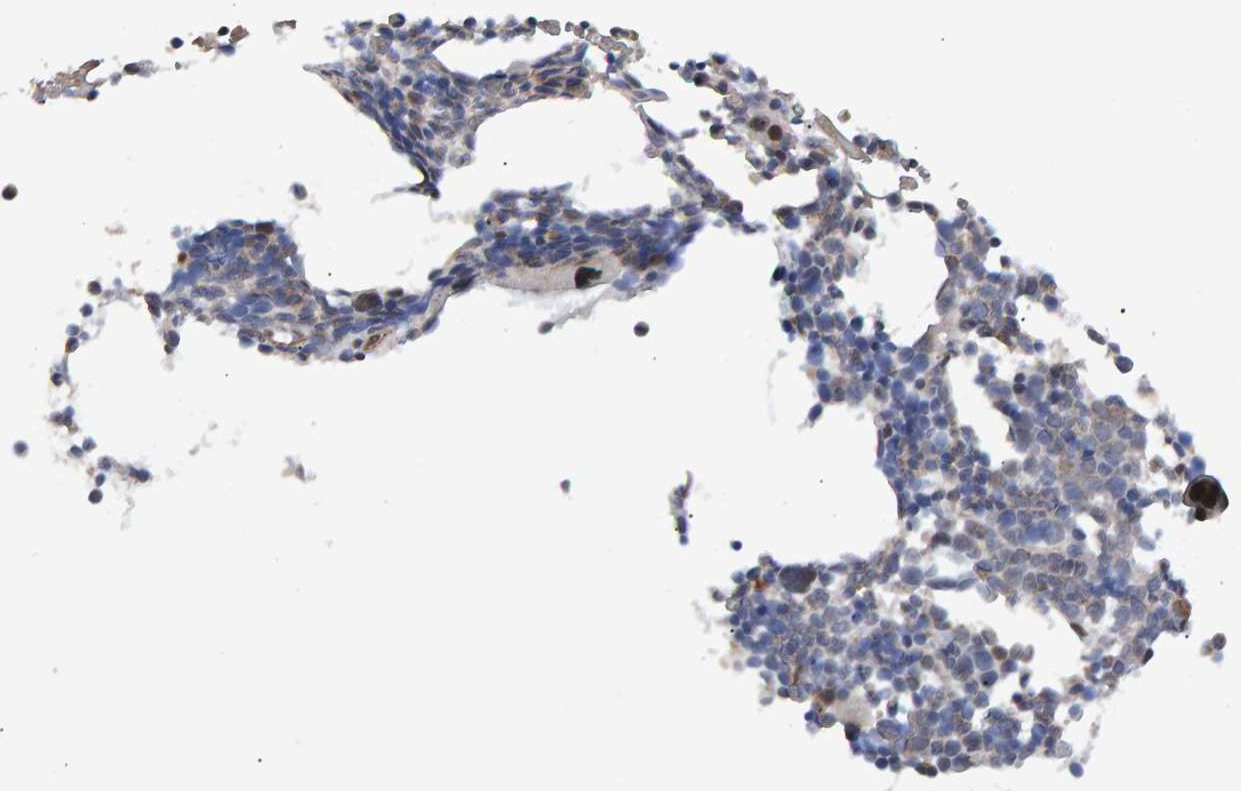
{"staining": {"intensity": "negative", "quantity": "none", "location": "none"}, "tissue": "bone marrow", "cell_type": "Hematopoietic cells", "image_type": "normal", "snomed": [{"axis": "morphology", "description": "Normal tissue, NOS"}, {"axis": "morphology", "description": "Inflammation, NOS"}, {"axis": "topography", "description": "Bone marrow"}], "caption": "Image shows no significant protein positivity in hematopoietic cells of normal bone marrow. (DAB IHC visualized using brightfield microscopy, high magnification).", "gene": "ESRP1", "patient": {"sex": "male", "age": 78}}